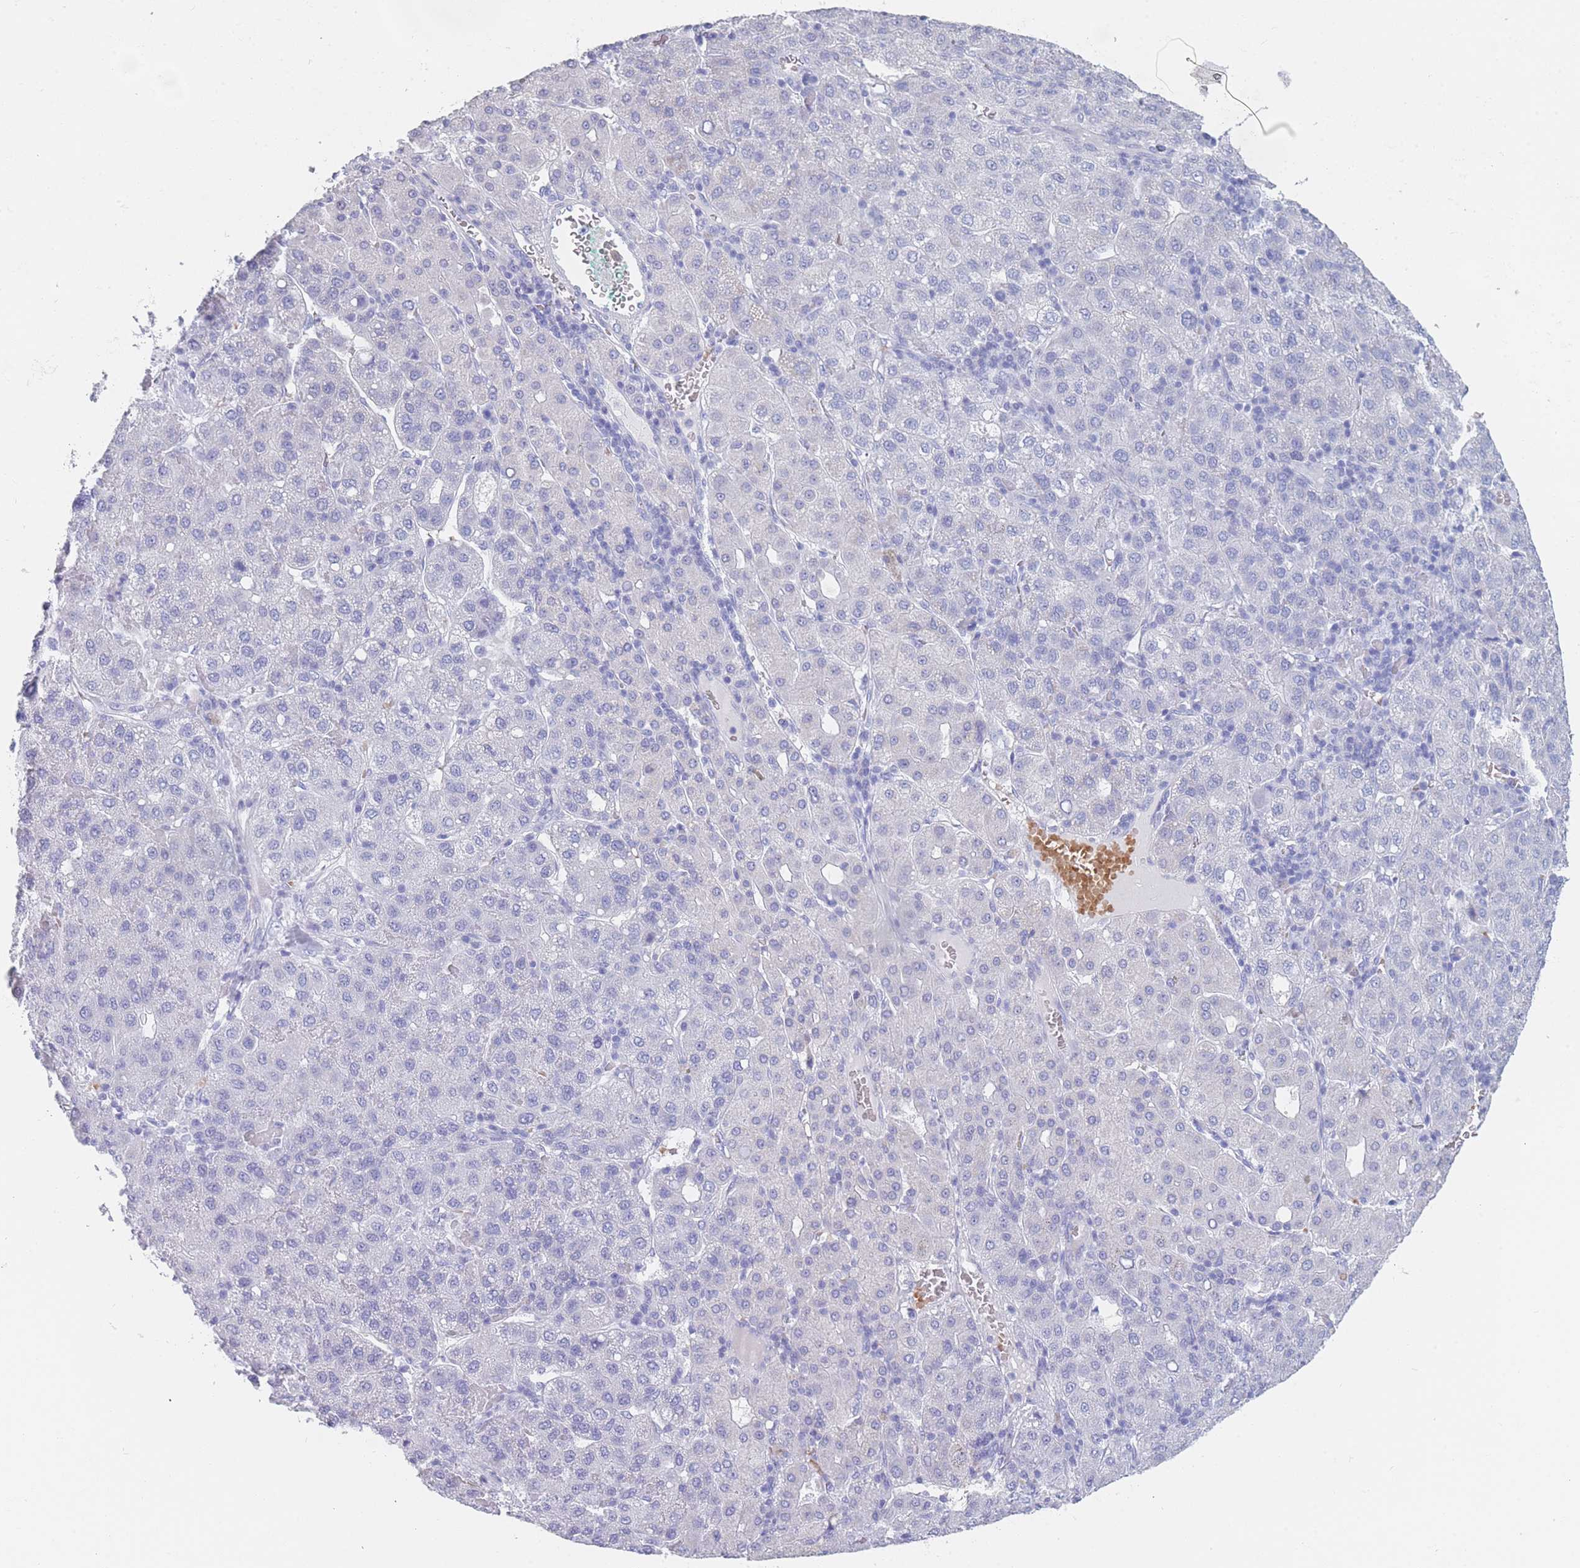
{"staining": {"intensity": "negative", "quantity": "none", "location": "none"}, "tissue": "liver cancer", "cell_type": "Tumor cells", "image_type": "cancer", "snomed": [{"axis": "morphology", "description": "Carcinoma, Hepatocellular, NOS"}, {"axis": "topography", "description": "Liver"}], "caption": "High magnification brightfield microscopy of liver hepatocellular carcinoma stained with DAB (brown) and counterstained with hematoxylin (blue): tumor cells show no significant staining.", "gene": "OR5D16", "patient": {"sex": "male", "age": 65}}